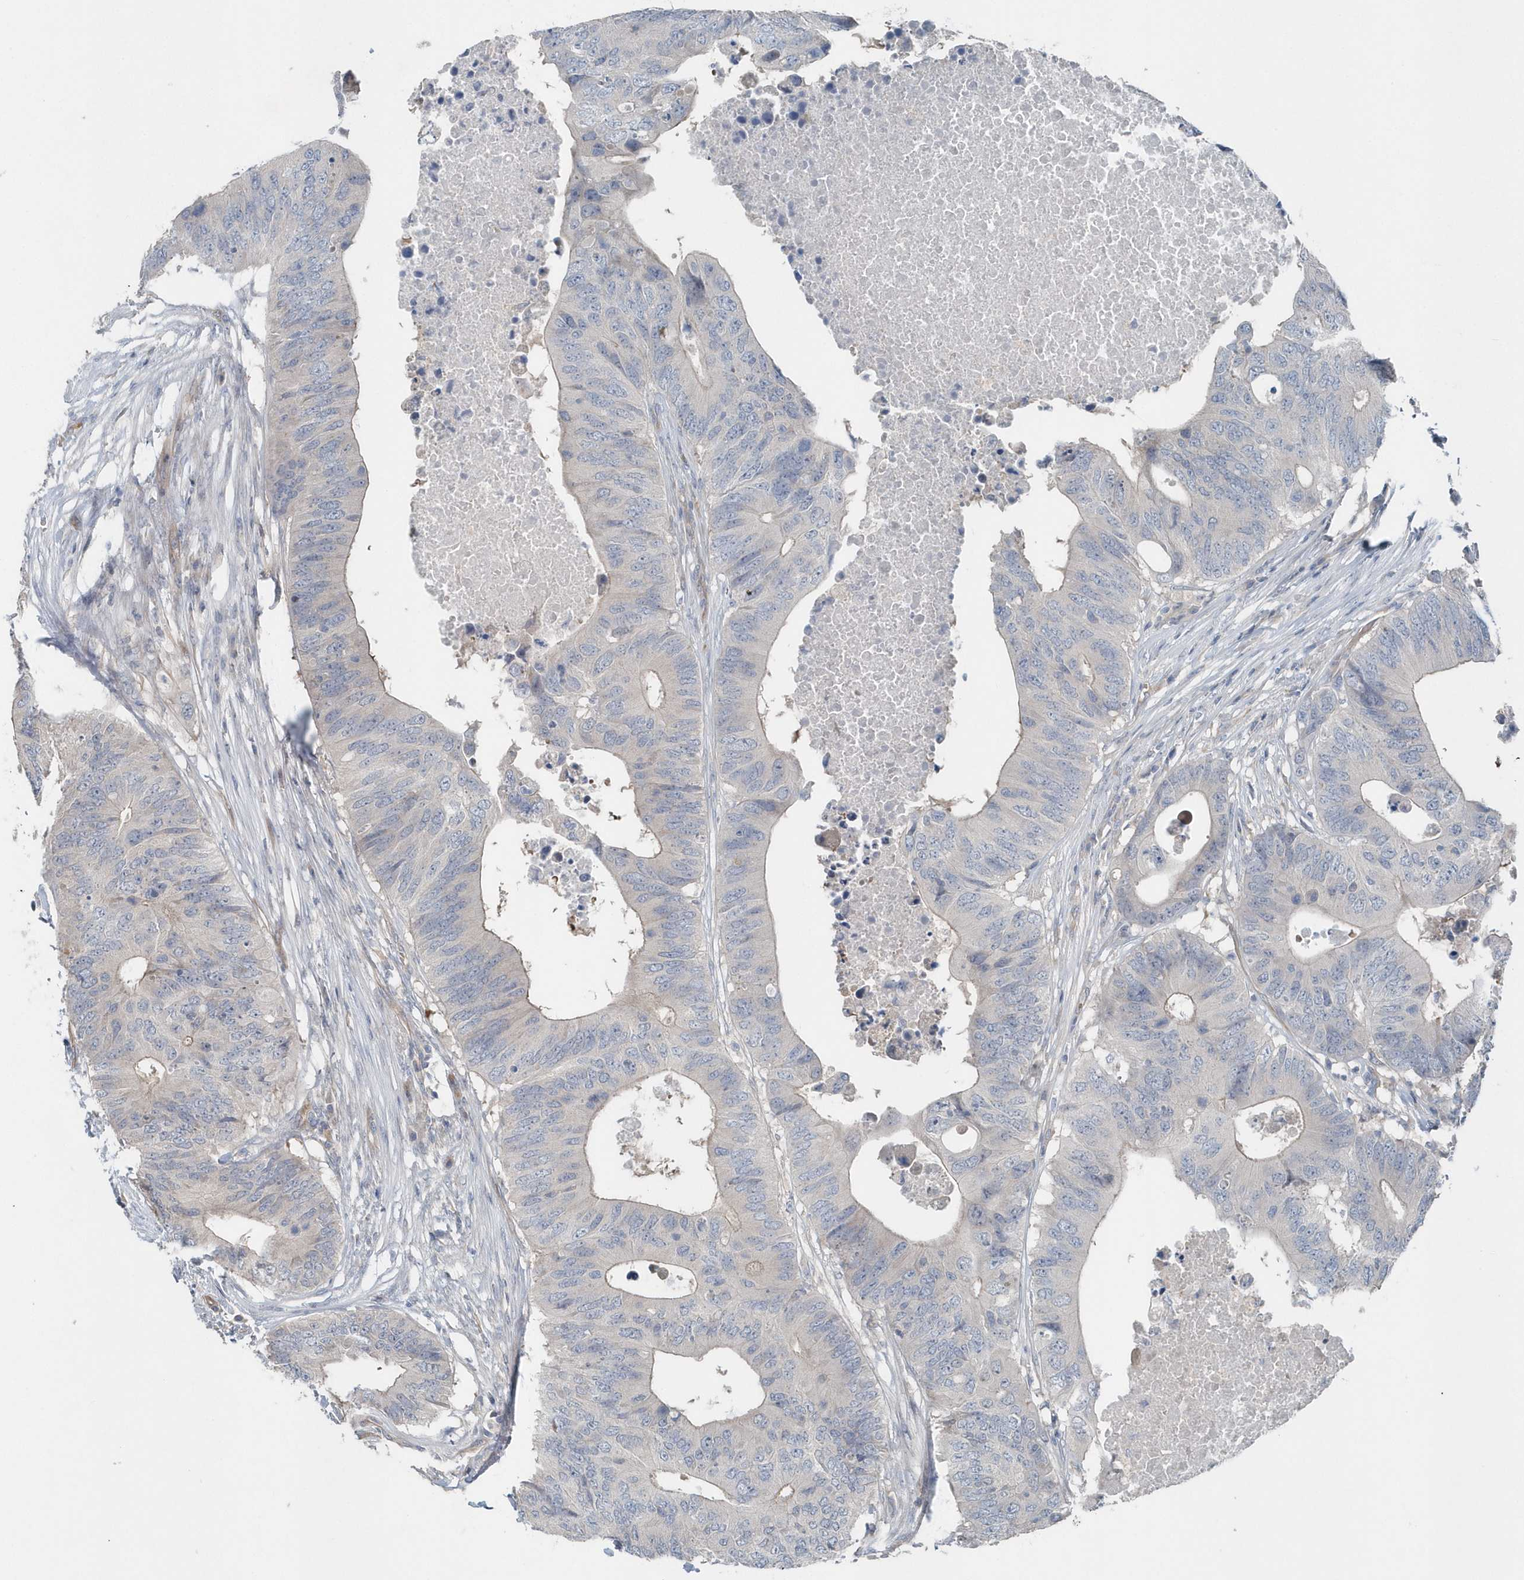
{"staining": {"intensity": "weak", "quantity": "<25%", "location": "cytoplasmic/membranous"}, "tissue": "colorectal cancer", "cell_type": "Tumor cells", "image_type": "cancer", "snomed": [{"axis": "morphology", "description": "Adenocarcinoma, NOS"}, {"axis": "topography", "description": "Colon"}], "caption": "A micrograph of human colorectal cancer is negative for staining in tumor cells.", "gene": "MCC", "patient": {"sex": "male", "age": 71}}